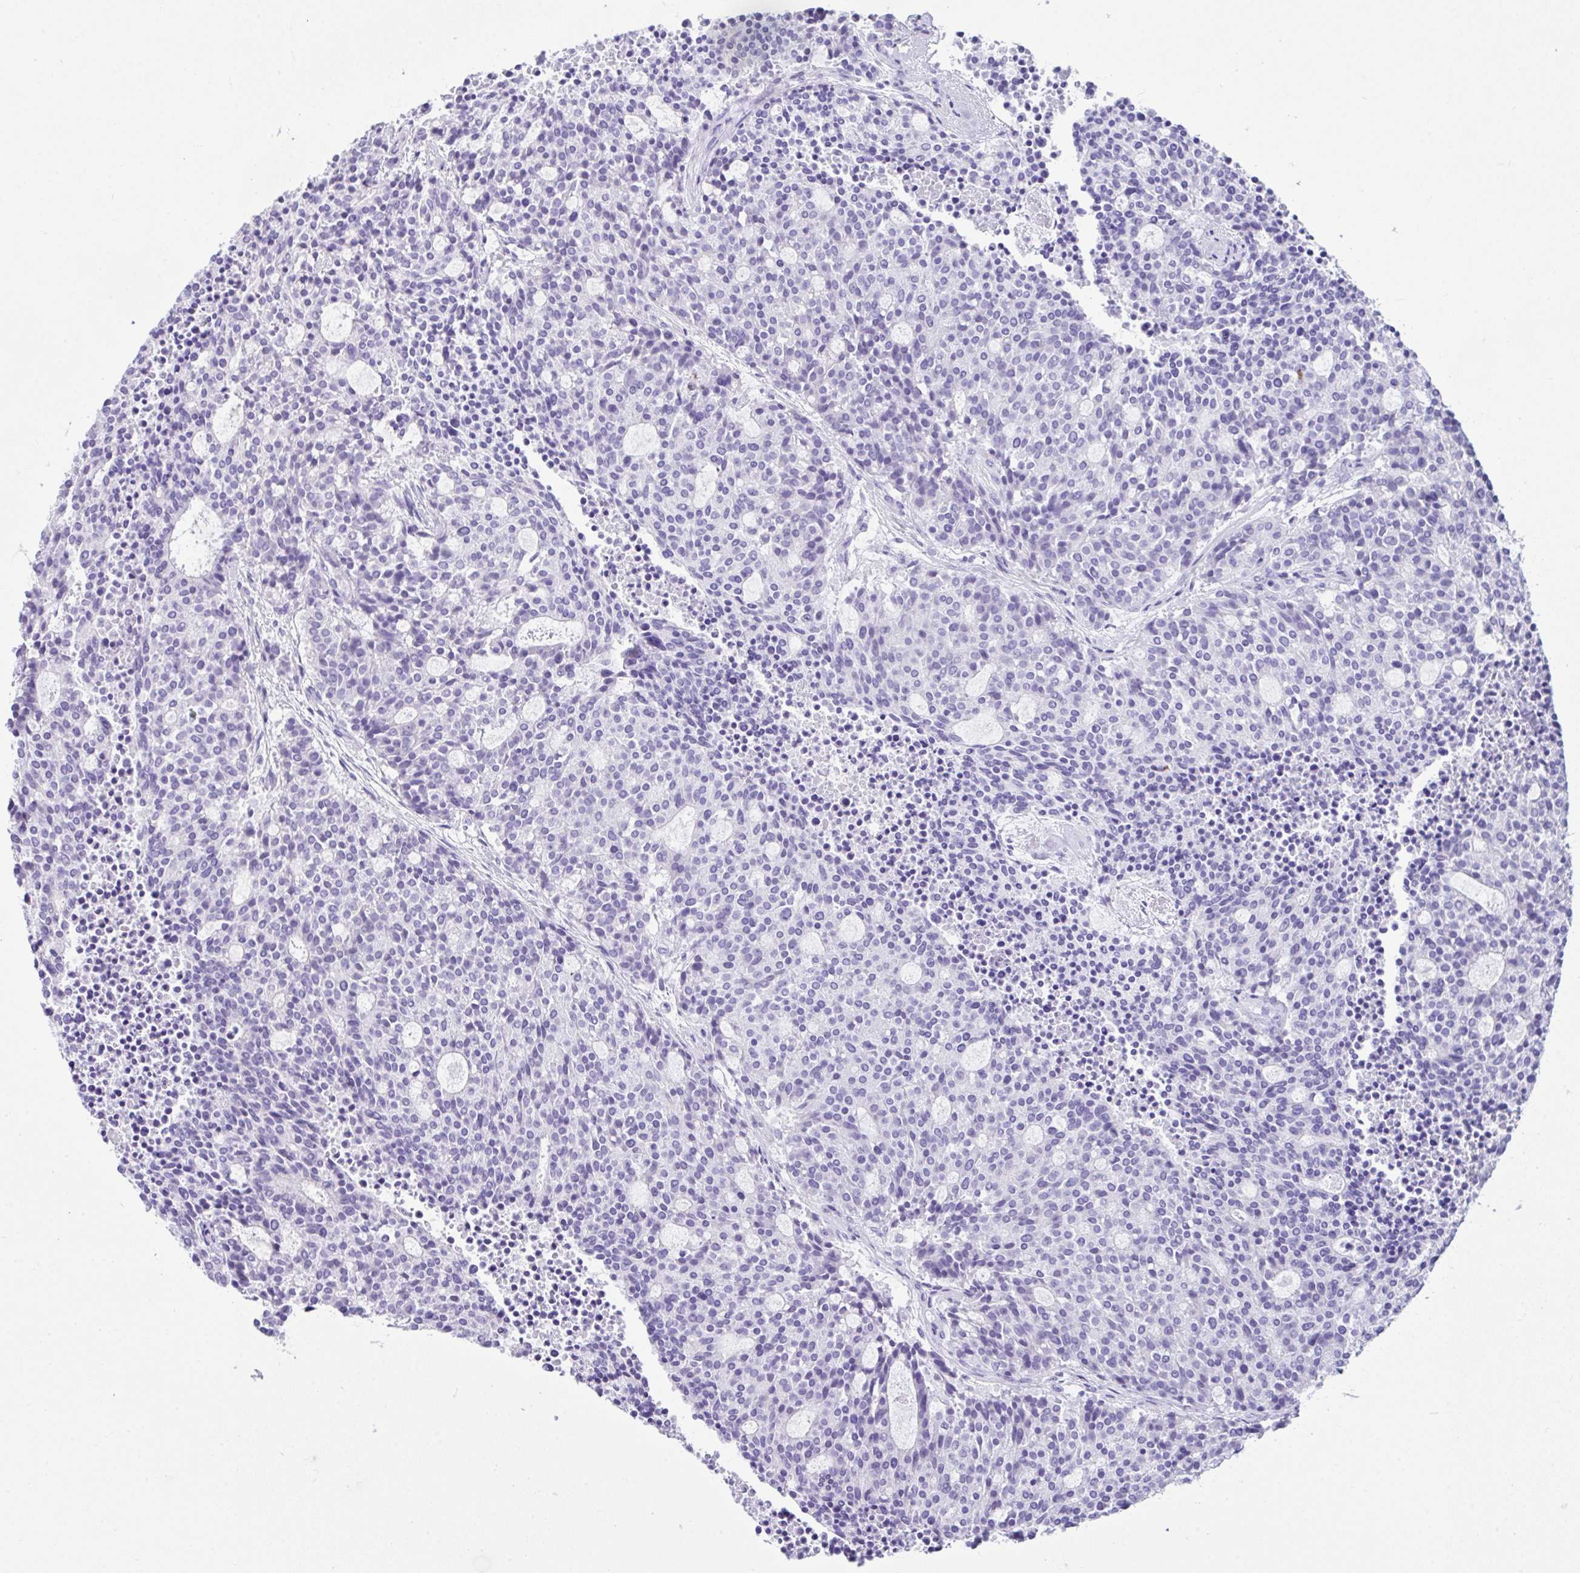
{"staining": {"intensity": "negative", "quantity": "none", "location": "none"}, "tissue": "carcinoid", "cell_type": "Tumor cells", "image_type": "cancer", "snomed": [{"axis": "morphology", "description": "Carcinoid, malignant, NOS"}, {"axis": "topography", "description": "Pancreas"}], "caption": "Tumor cells are negative for protein expression in human carcinoid.", "gene": "LGALS4", "patient": {"sex": "female", "age": 54}}